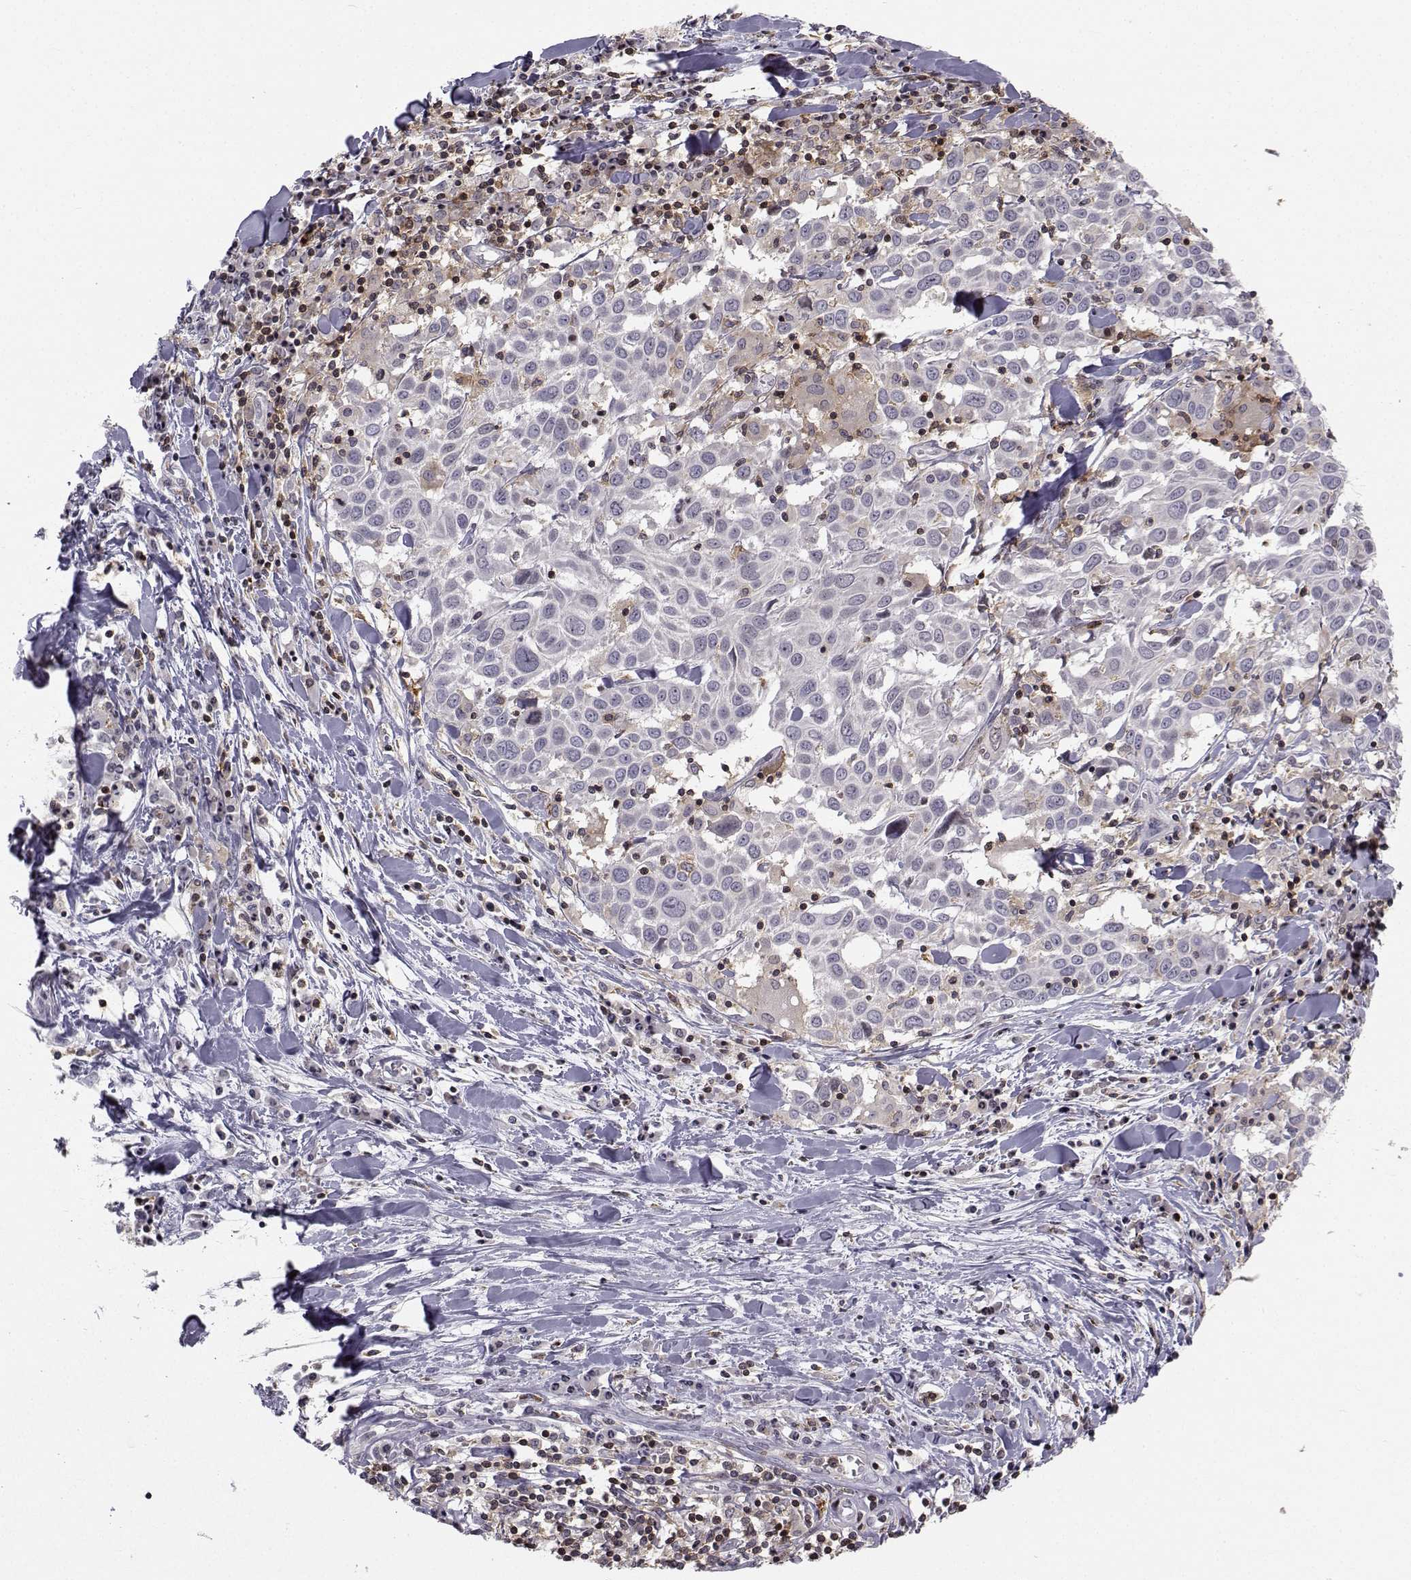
{"staining": {"intensity": "negative", "quantity": "none", "location": "none"}, "tissue": "lung cancer", "cell_type": "Tumor cells", "image_type": "cancer", "snomed": [{"axis": "morphology", "description": "Squamous cell carcinoma, NOS"}, {"axis": "topography", "description": "Lung"}], "caption": "A histopathology image of human lung cancer is negative for staining in tumor cells.", "gene": "PCP4L1", "patient": {"sex": "male", "age": 57}}